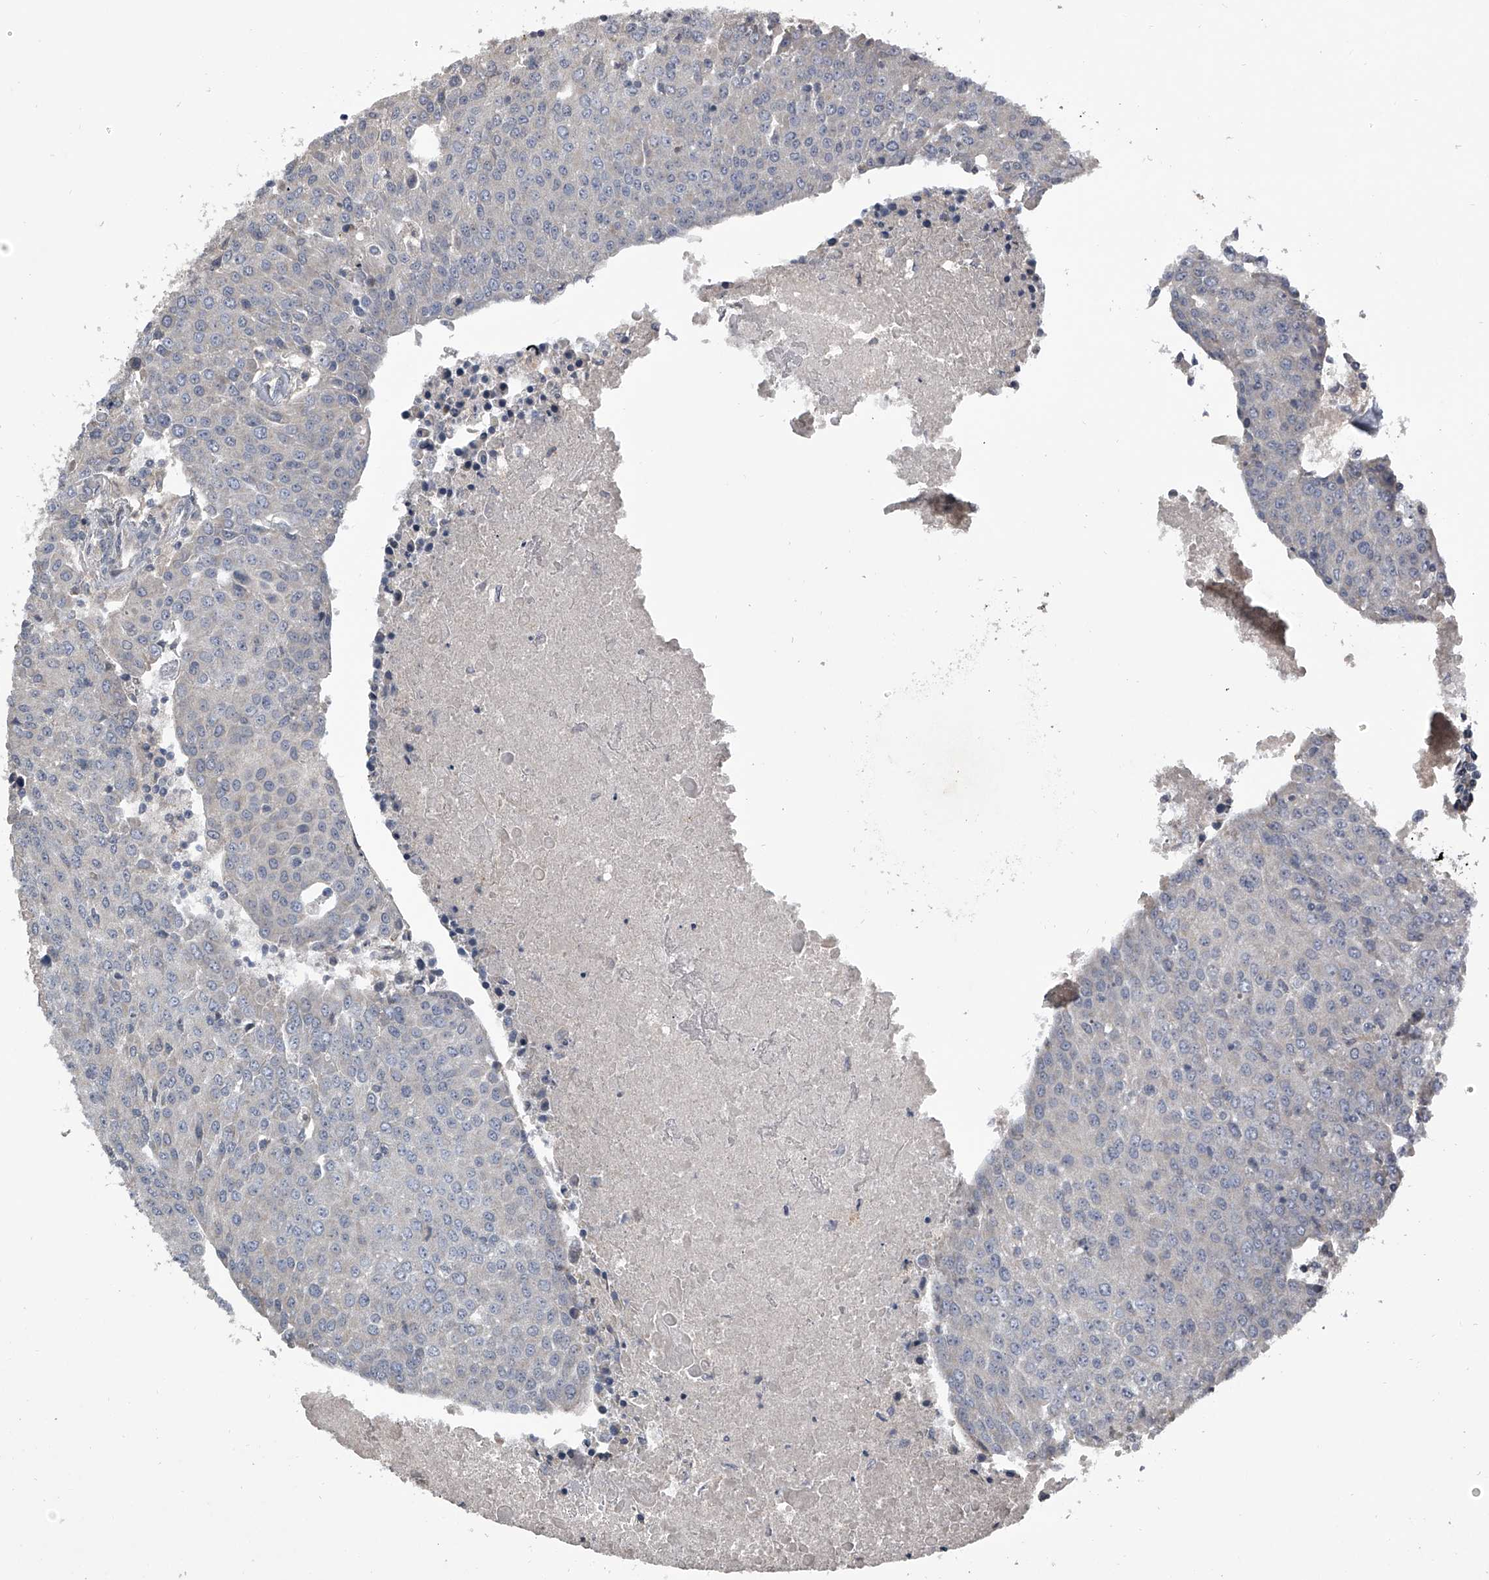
{"staining": {"intensity": "negative", "quantity": "none", "location": "none"}, "tissue": "urothelial cancer", "cell_type": "Tumor cells", "image_type": "cancer", "snomed": [{"axis": "morphology", "description": "Urothelial carcinoma, High grade"}, {"axis": "topography", "description": "Urinary bladder"}], "caption": "A photomicrograph of human urothelial cancer is negative for staining in tumor cells.", "gene": "NFS1", "patient": {"sex": "female", "age": 85}}